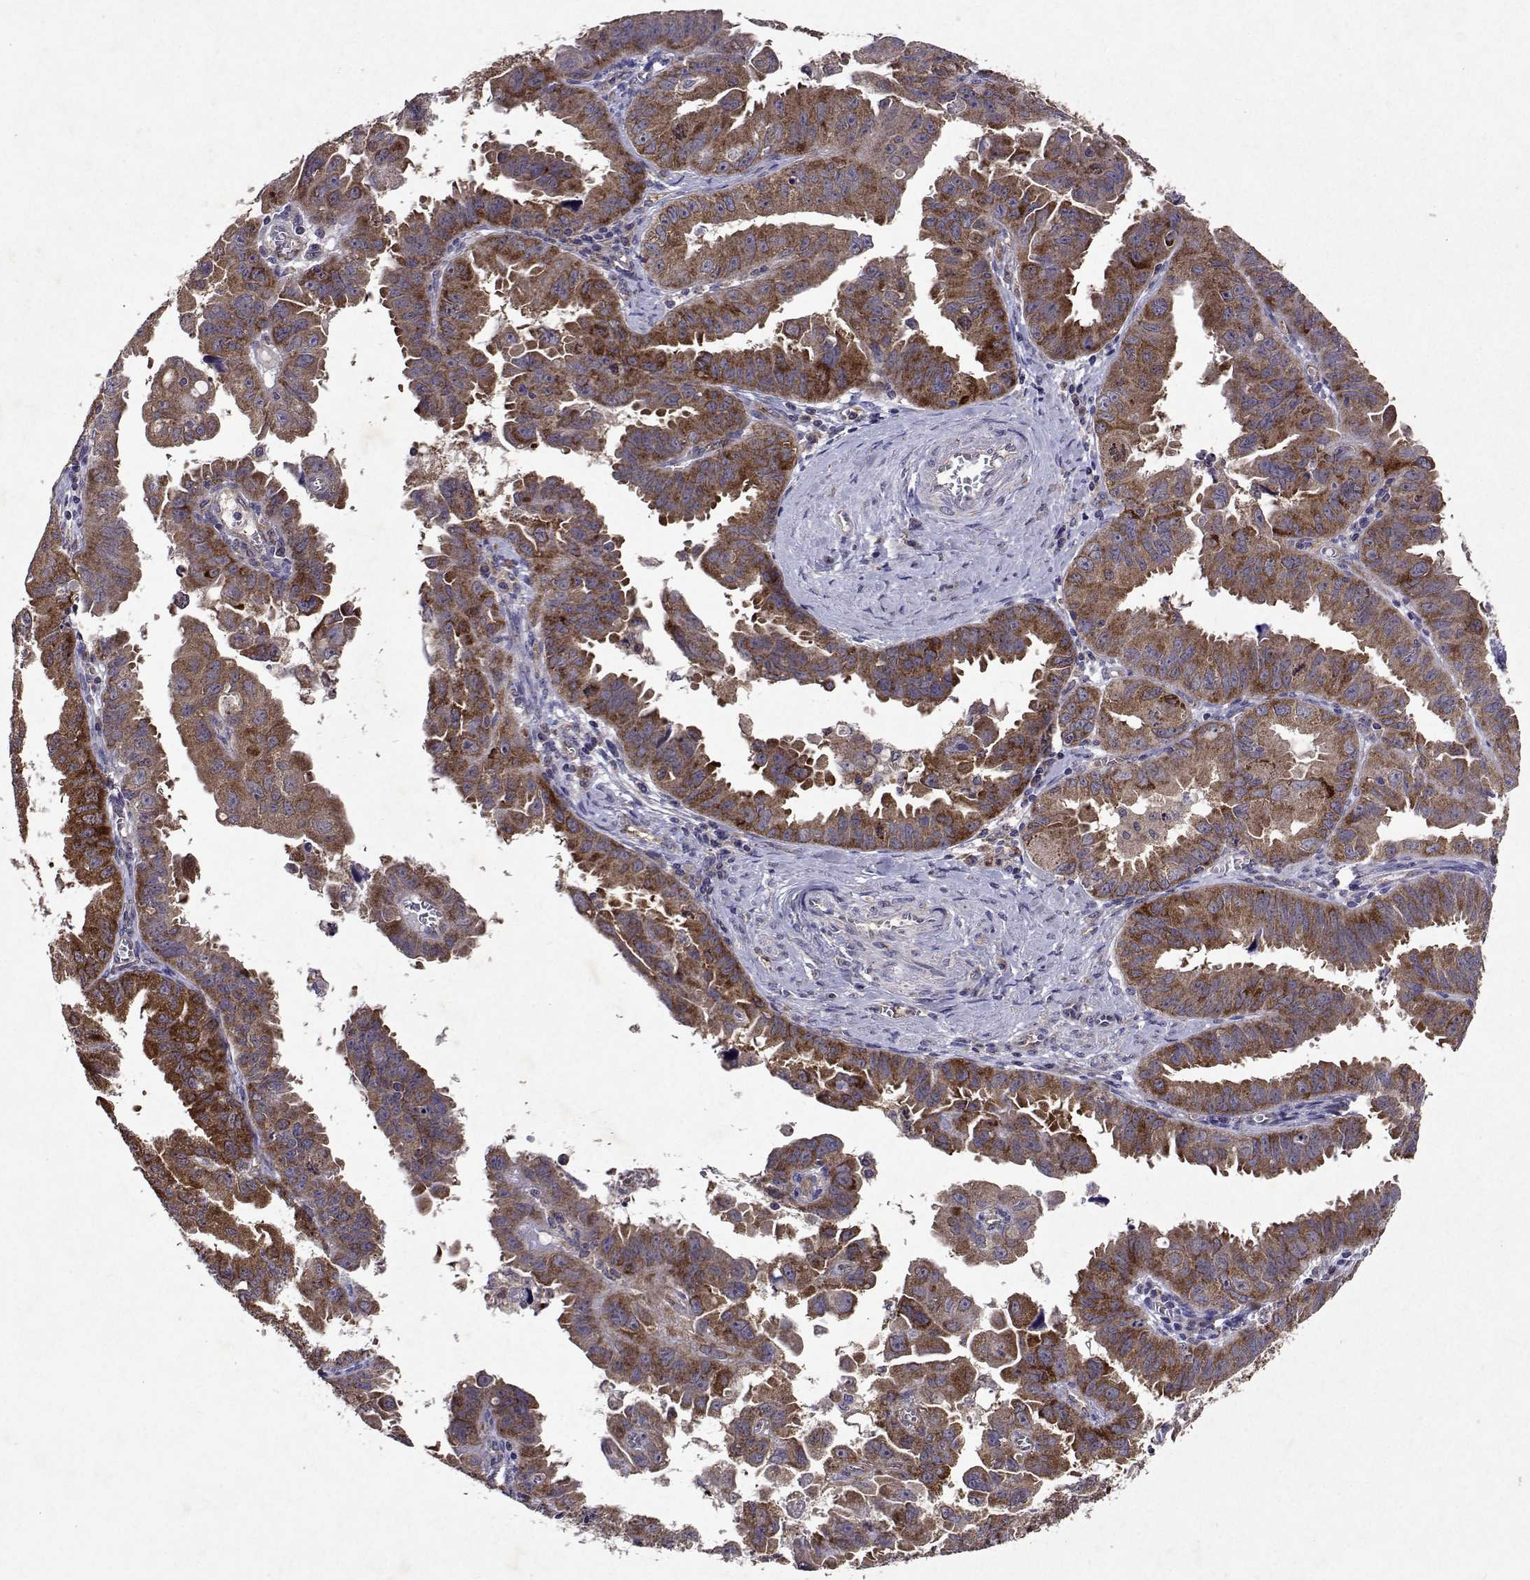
{"staining": {"intensity": "strong", "quantity": ">75%", "location": "cytoplasmic/membranous"}, "tissue": "ovarian cancer", "cell_type": "Tumor cells", "image_type": "cancer", "snomed": [{"axis": "morphology", "description": "Carcinoma, endometroid"}, {"axis": "topography", "description": "Ovary"}], "caption": "Protein staining shows strong cytoplasmic/membranous staining in approximately >75% of tumor cells in ovarian endometroid carcinoma.", "gene": "TARBP2", "patient": {"sex": "female", "age": 85}}